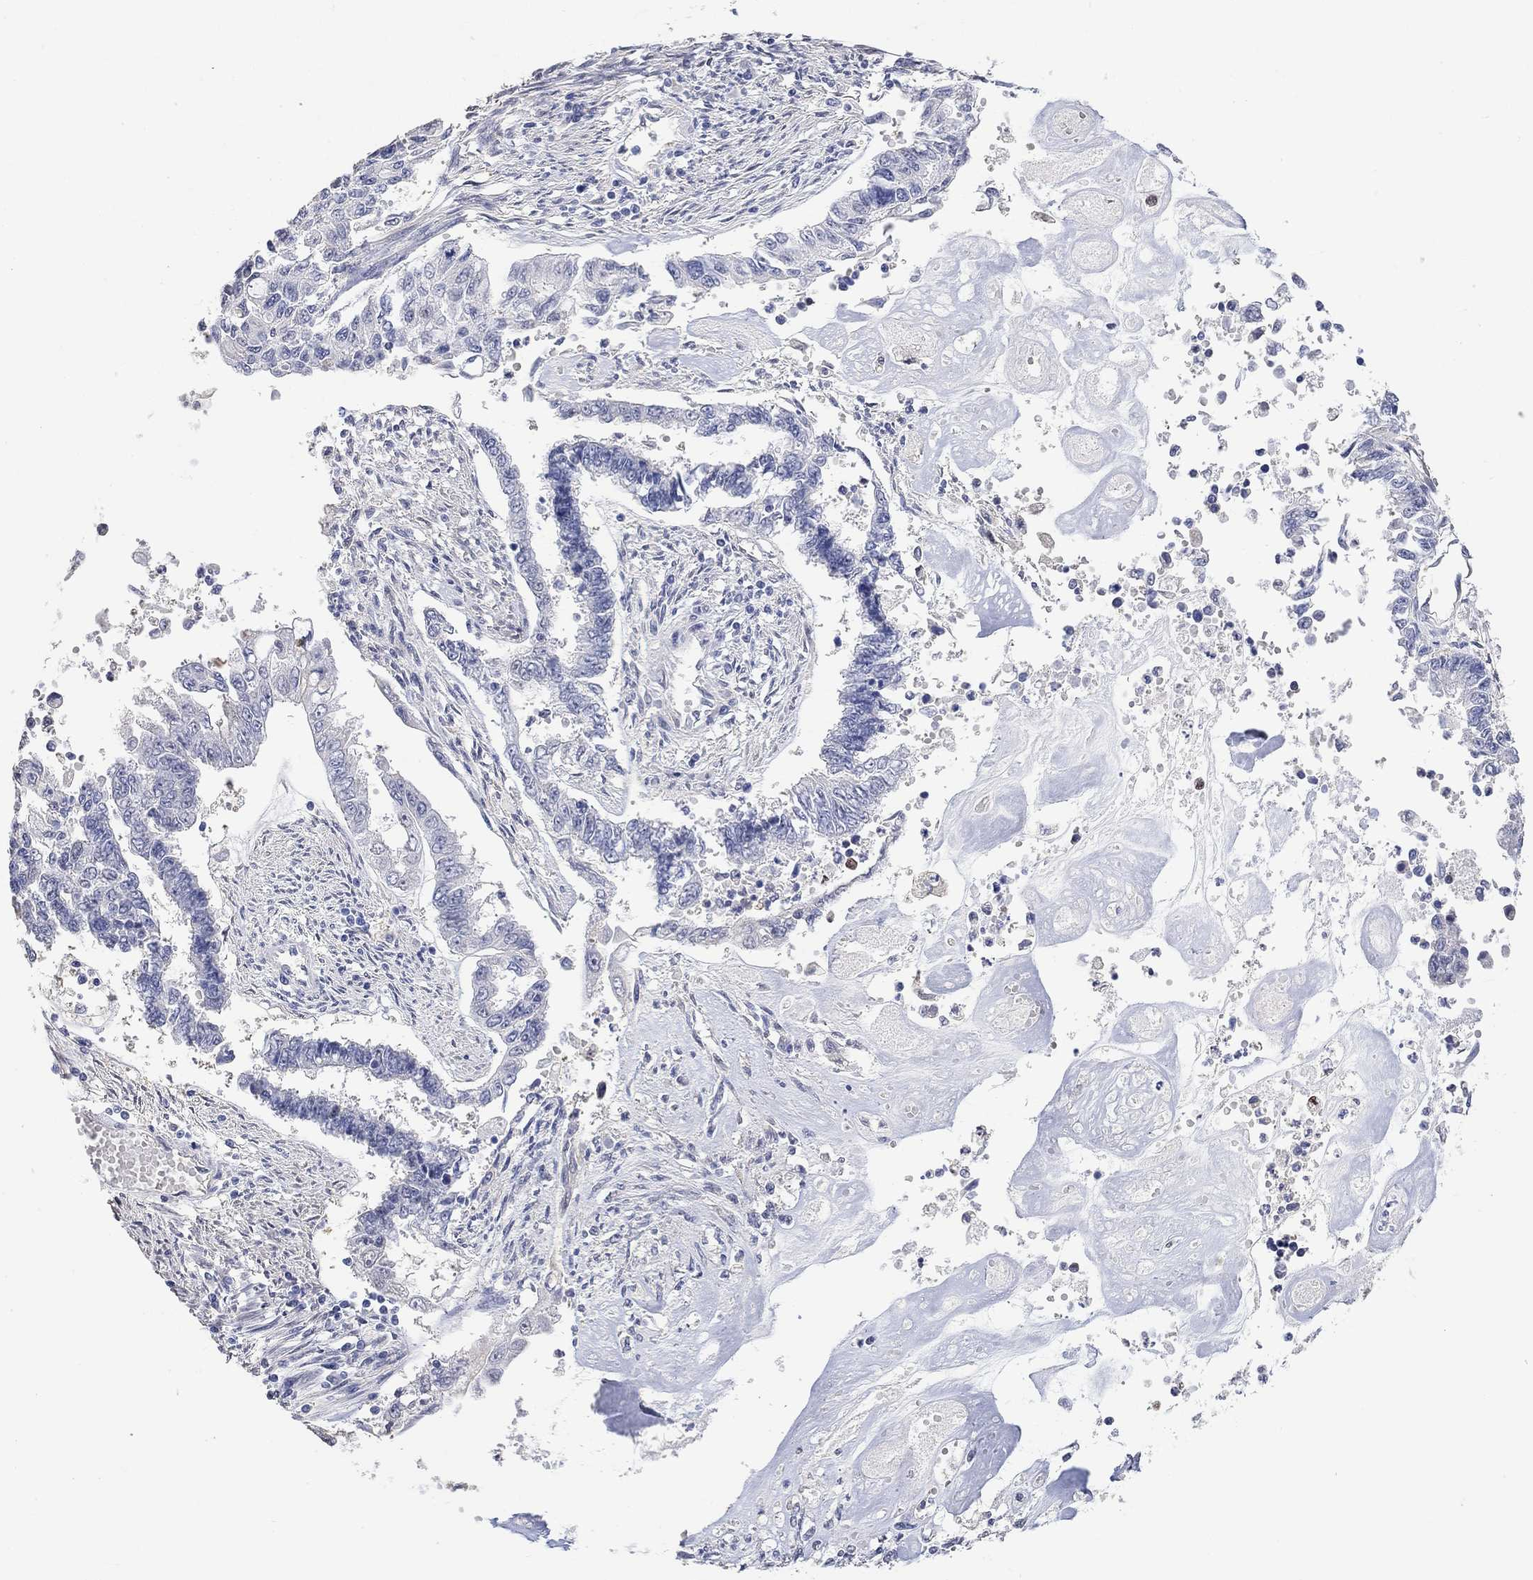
{"staining": {"intensity": "negative", "quantity": "none", "location": "none"}, "tissue": "endometrial cancer", "cell_type": "Tumor cells", "image_type": "cancer", "snomed": [{"axis": "morphology", "description": "Adenocarcinoma, NOS"}, {"axis": "topography", "description": "Uterus"}], "caption": "IHC image of human endometrial adenocarcinoma stained for a protein (brown), which reveals no expression in tumor cells. The staining is performed using DAB (3,3'-diaminobenzidine) brown chromogen with nuclei counter-stained in using hematoxylin.", "gene": "PNMA5", "patient": {"sex": "female", "age": 59}}